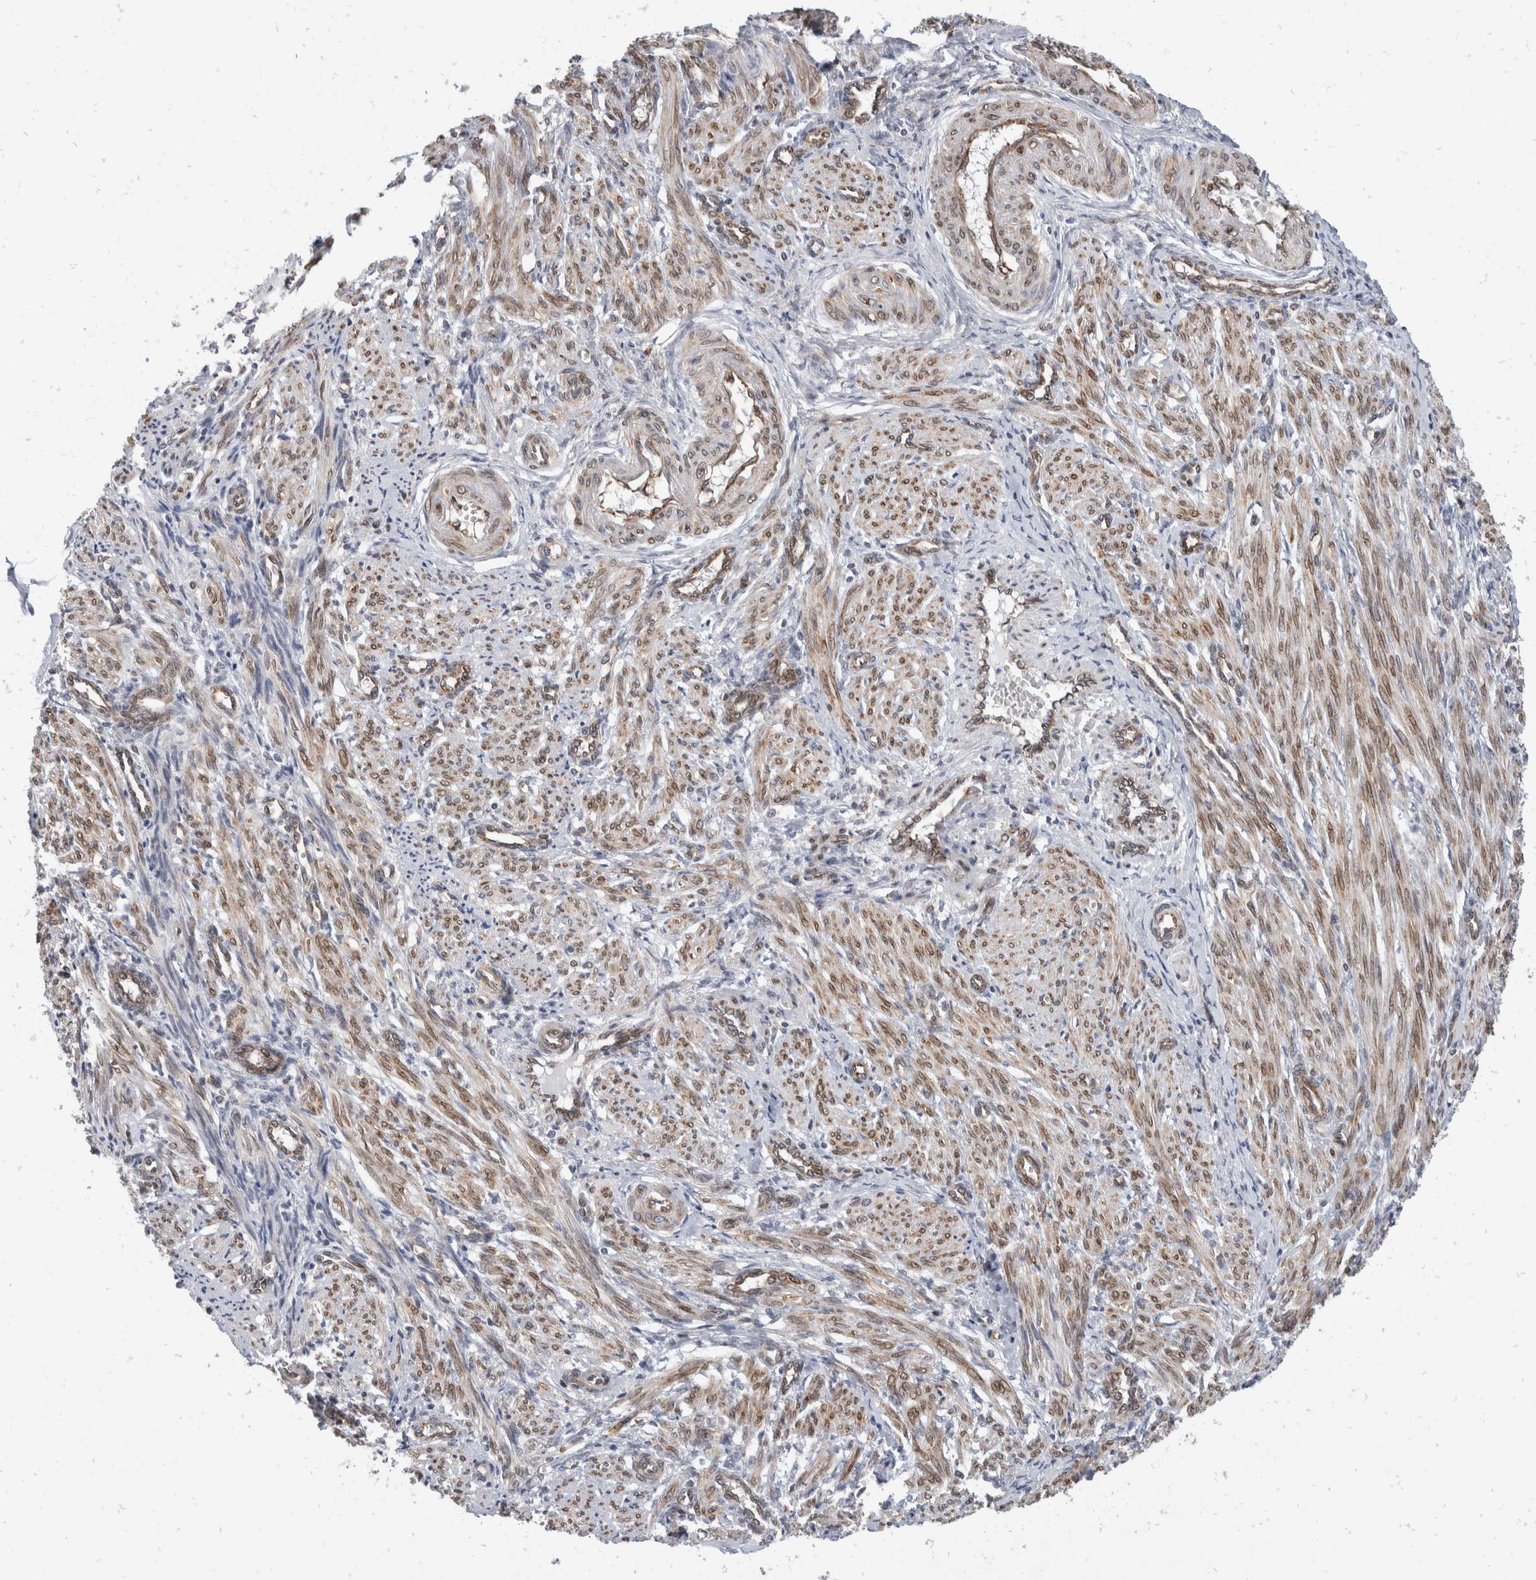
{"staining": {"intensity": "moderate", "quantity": "25%-75%", "location": "cytoplasmic/membranous,nuclear"}, "tissue": "smooth muscle", "cell_type": "Smooth muscle cells", "image_type": "normal", "snomed": [{"axis": "morphology", "description": "Normal tissue, NOS"}, {"axis": "topography", "description": "Endometrium"}], "caption": "Moderate cytoplasmic/membranous,nuclear expression is present in approximately 25%-75% of smooth muscle cells in benign smooth muscle. (DAB IHC, brown staining for protein, blue staining for nuclei).", "gene": "TMEM245", "patient": {"sex": "female", "age": 33}}